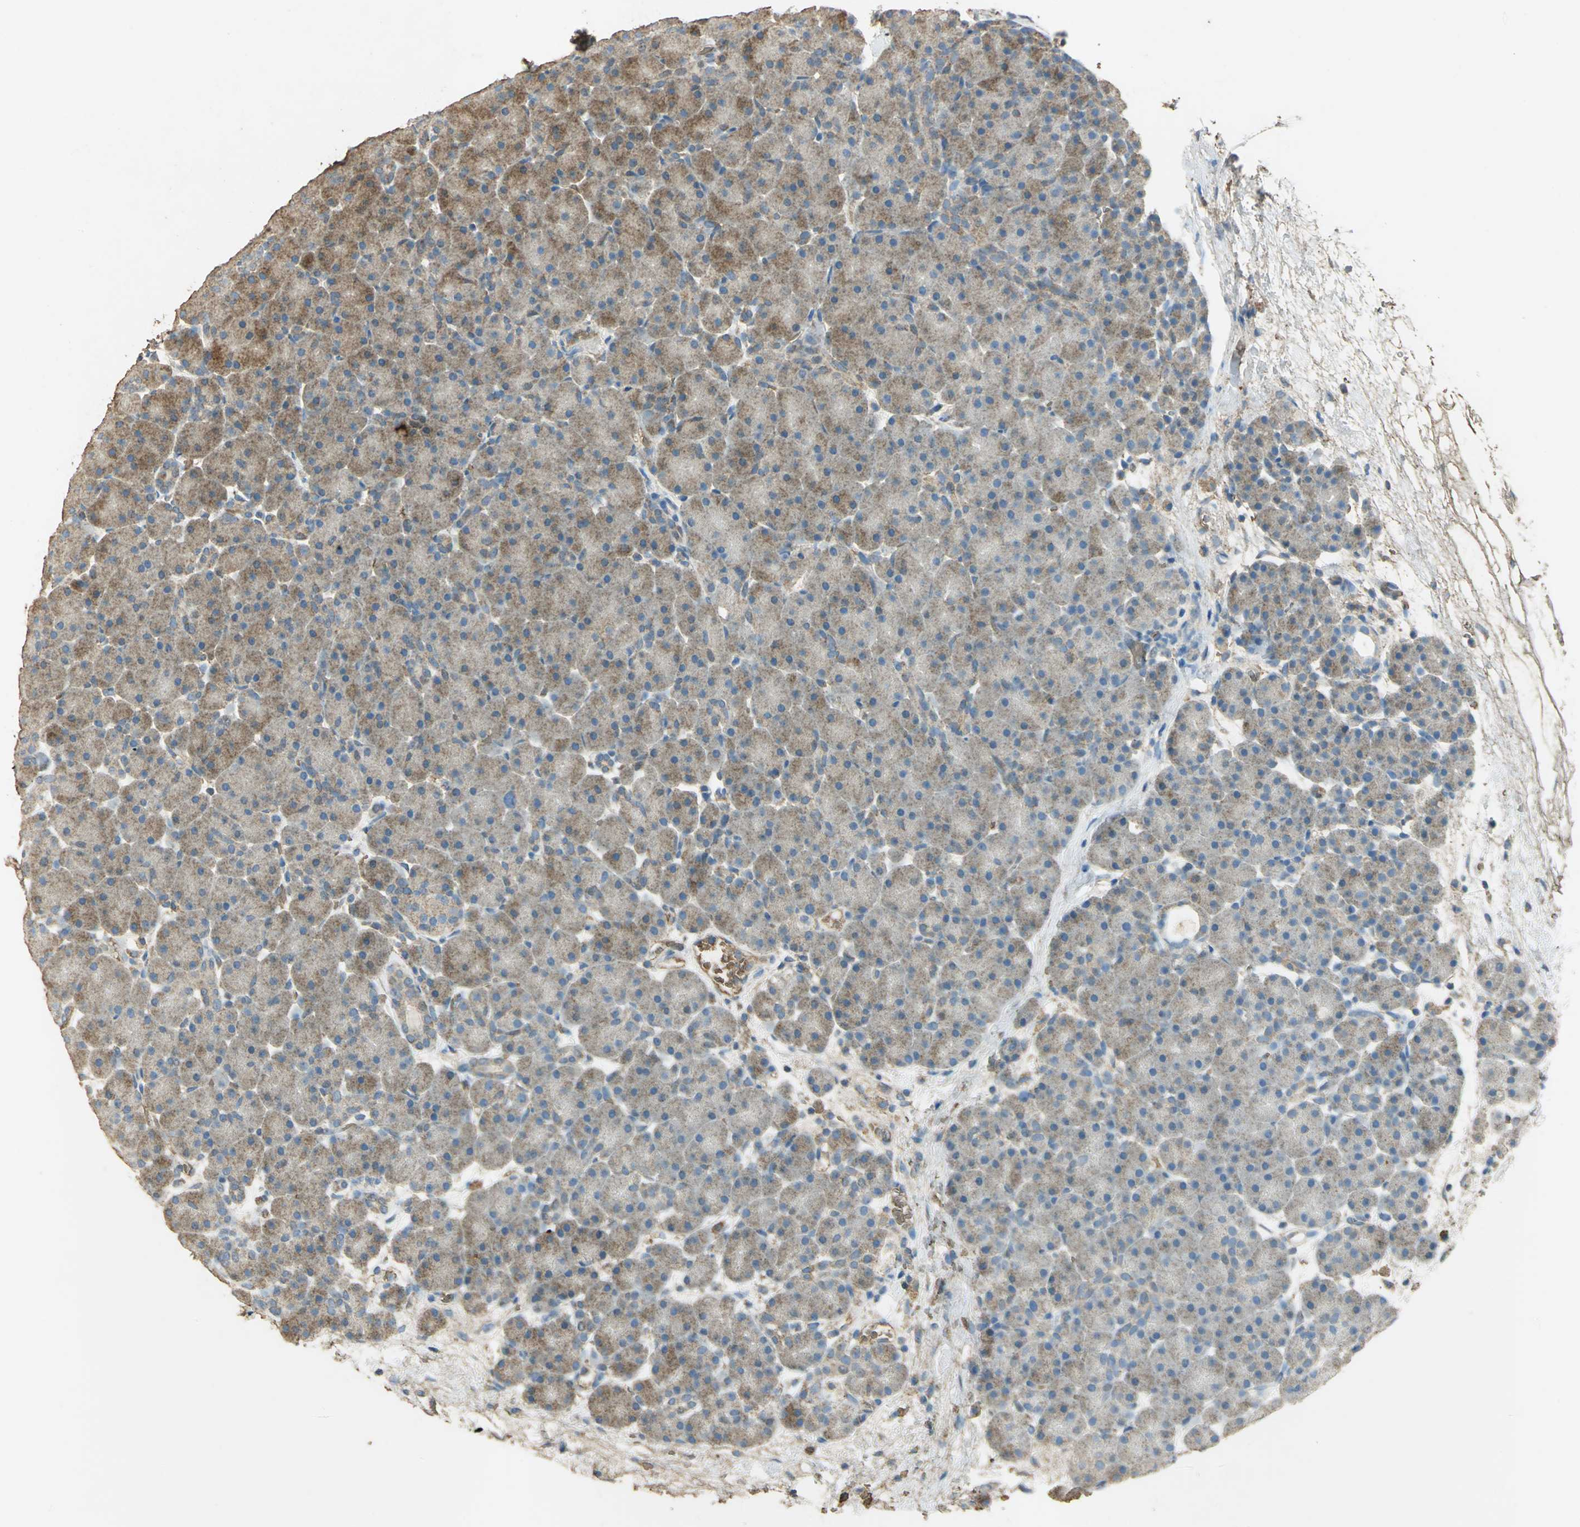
{"staining": {"intensity": "moderate", "quantity": "25%-75%", "location": "cytoplasmic/membranous"}, "tissue": "pancreas", "cell_type": "Exocrine glandular cells", "image_type": "normal", "snomed": [{"axis": "morphology", "description": "Normal tissue, NOS"}, {"axis": "topography", "description": "Pancreas"}], "caption": "Moderate cytoplasmic/membranous protein staining is appreciated in approximately 25%-75% of exocrine glandular cells in pancreas. The staining was performed using DAB to visualize the protein expression in brown, while the nuclei were stained in blue with hematoxylin (Magnification: 20x).", "gene": "TRAPPC2", "patient": {"sex": "male", "age": 66}}